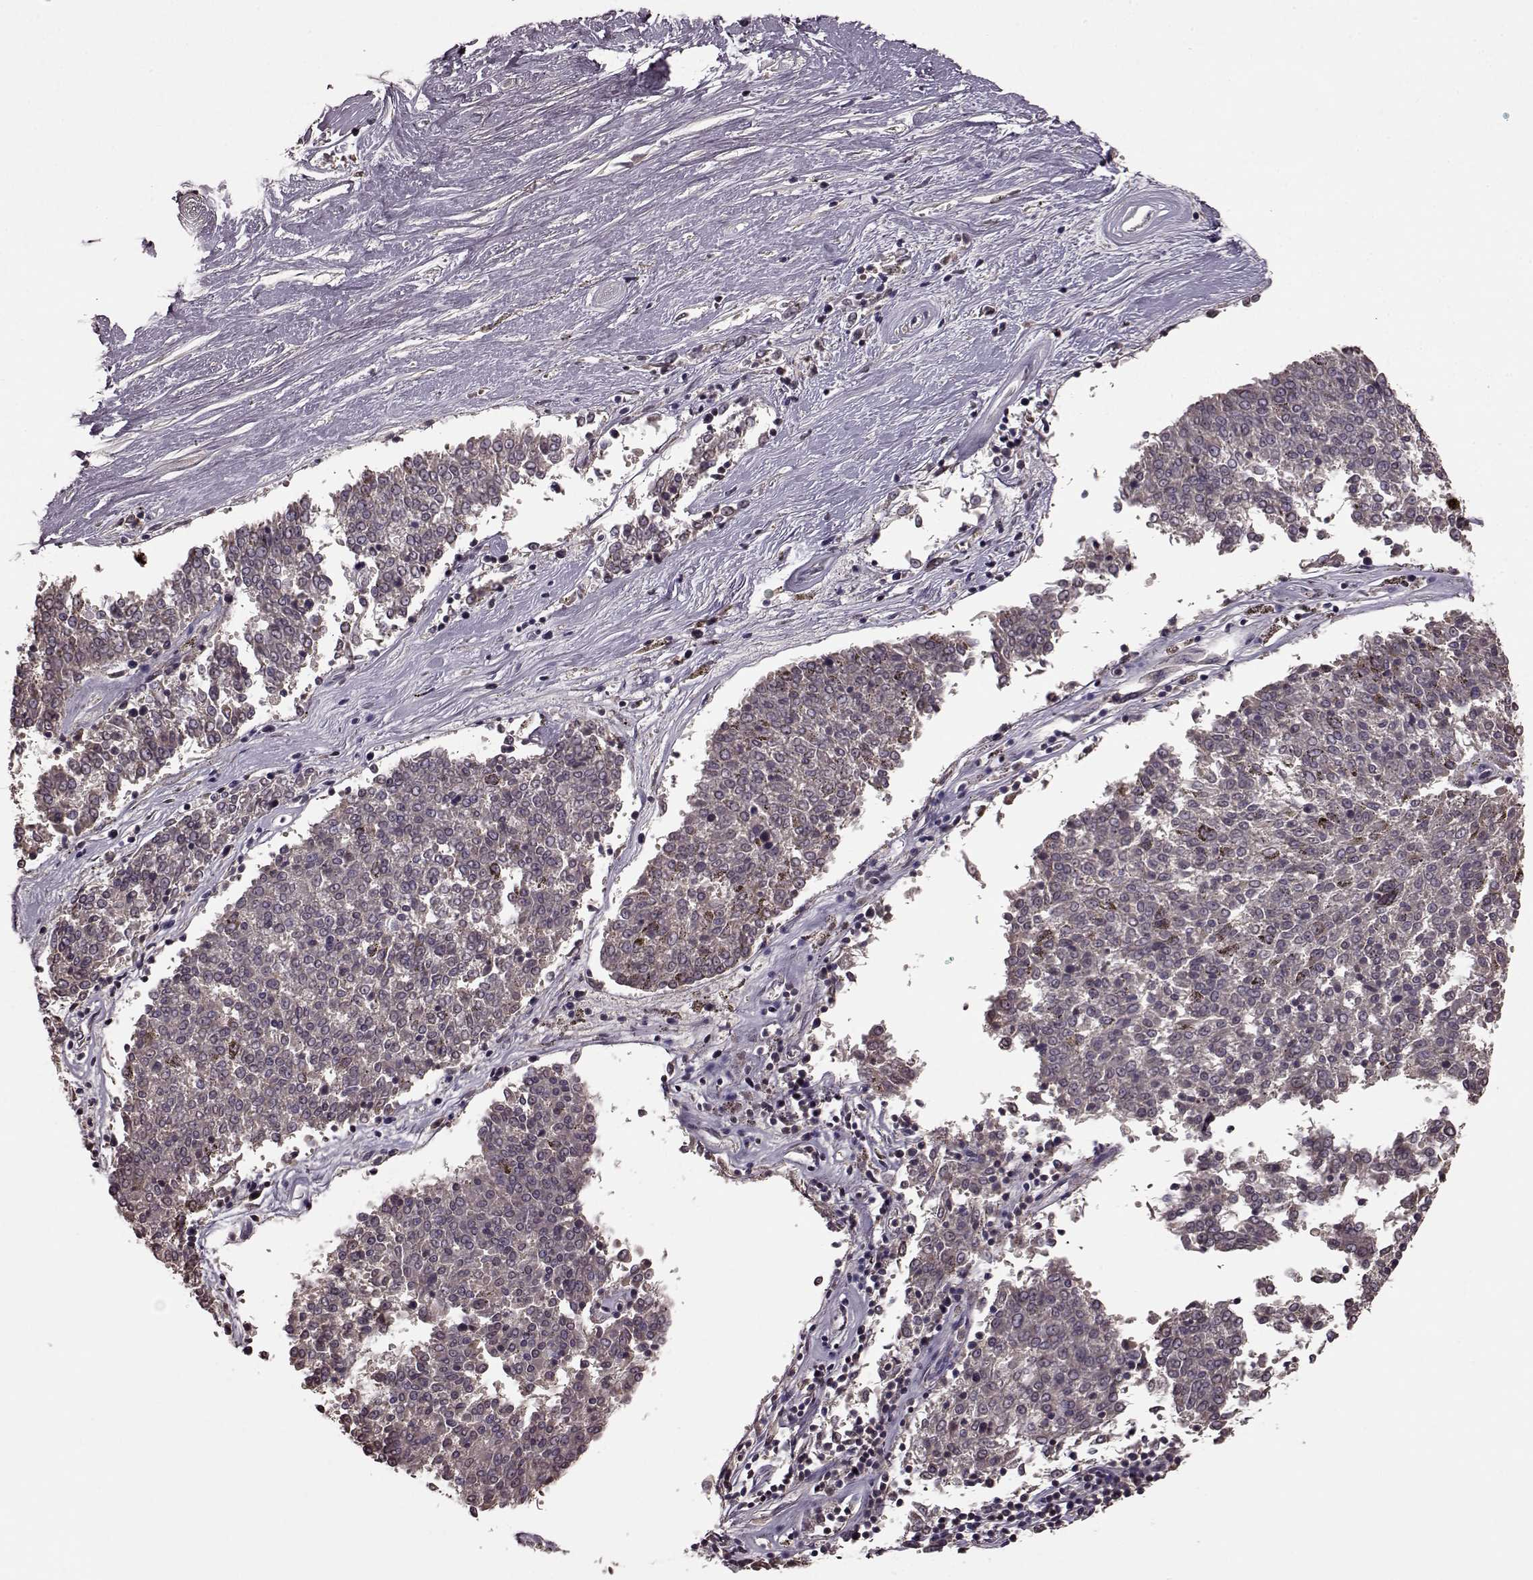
{"staining": {"intensity": "negative", "quantity": "none", "location": "none"}, "tissue": "melanoma", "cell_type": "Tumor cells", "image_type": "cancer", "snomed": [{"axis": "morphology", "description": "Malignant melanoma, NOS"}, {"axis": "topography", "description": "Skin"}], "caption": "DAB immunohistochemical staining of human melanoma displays no significant positivity in tumor cells. The staining was performed using DAB (3,3'-diaminobenzidine) to visualize the protein expression in brown, while the nuclei were stained in blue with hematoxylin (Magnification: 20x).", "gene": "NRL", "patient": {"sex": "female", "age": 72}}